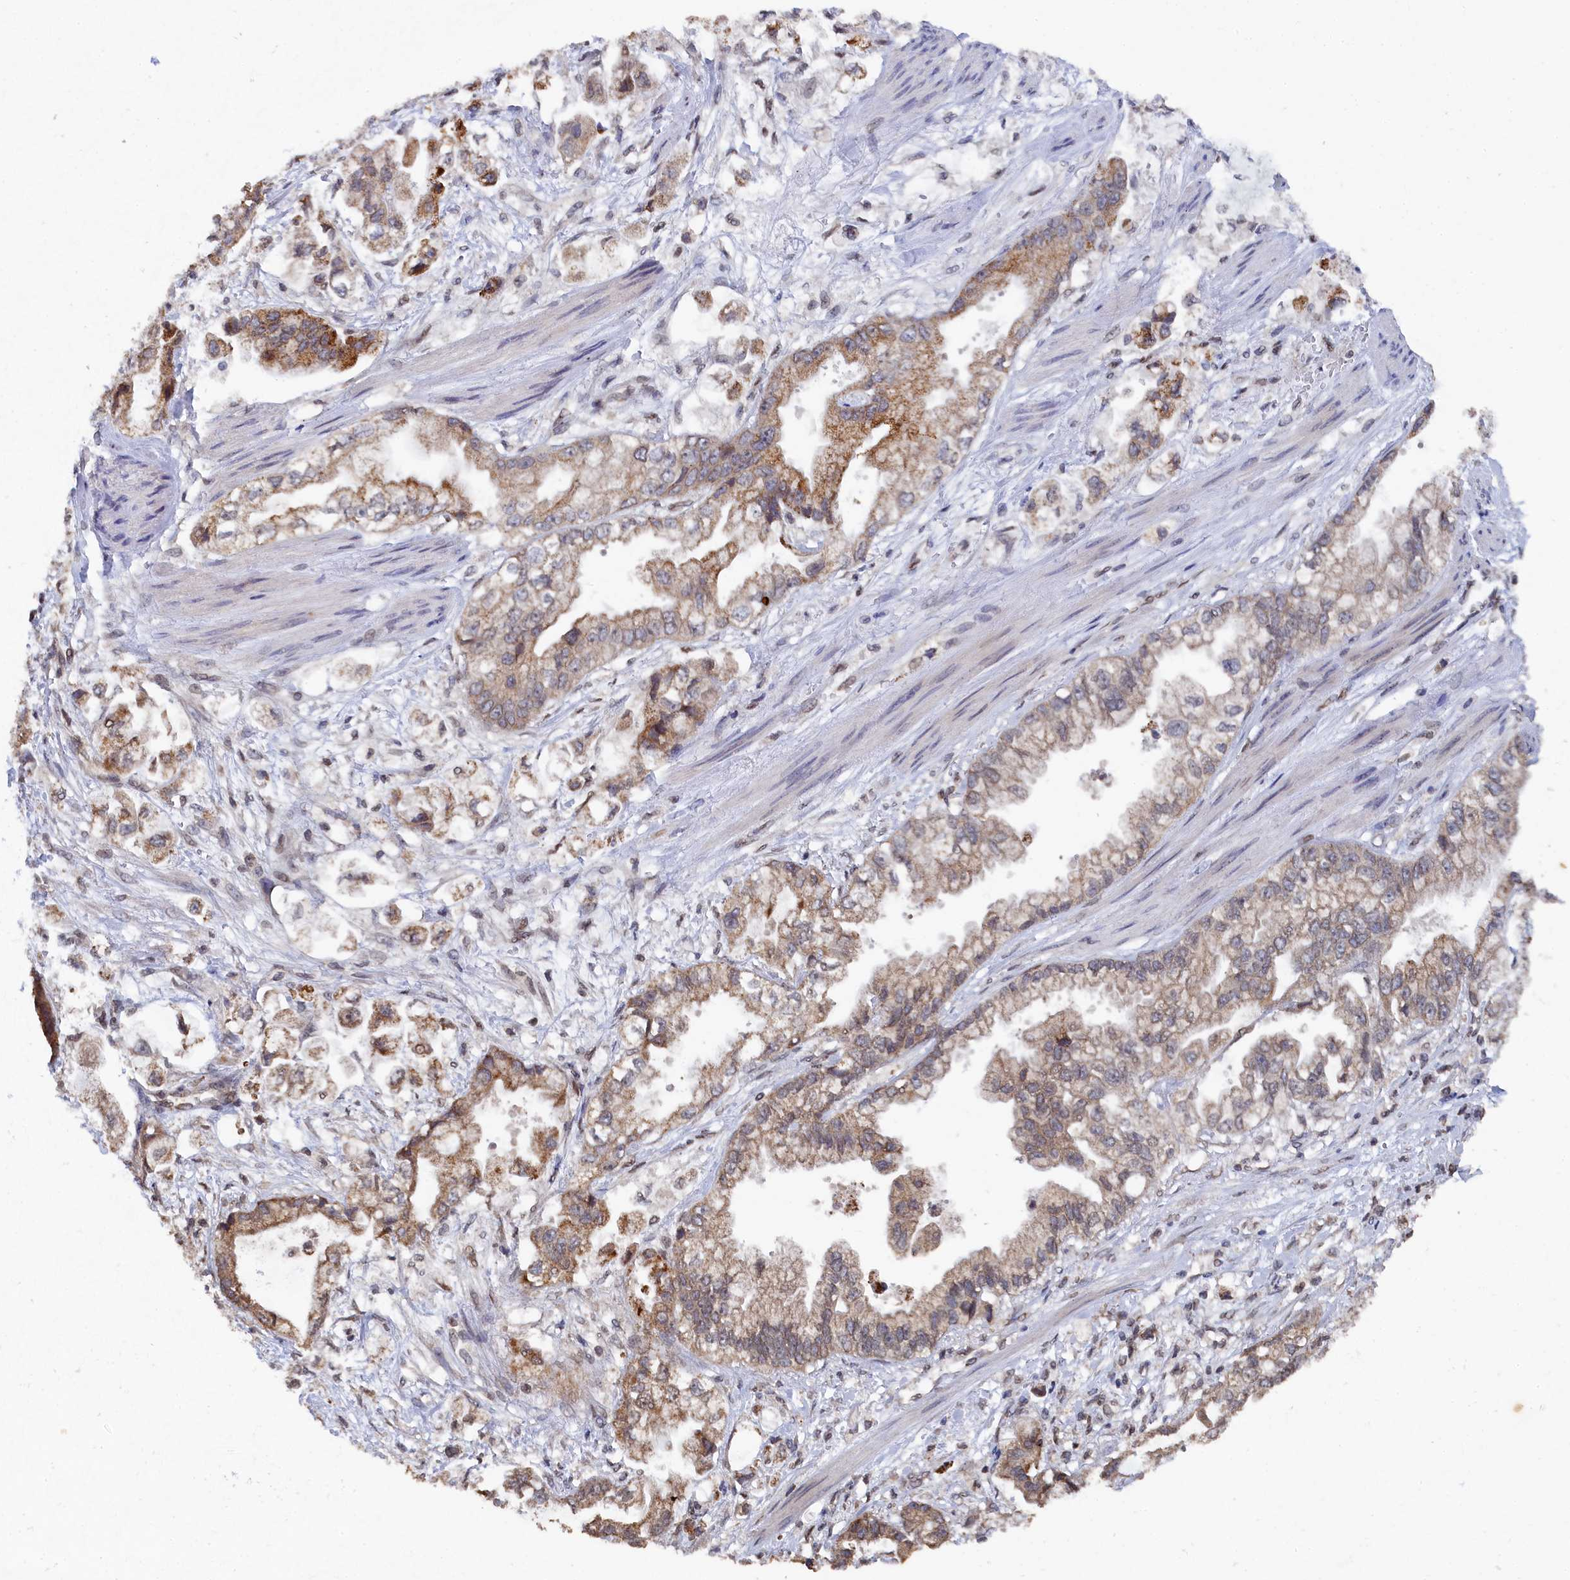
{"staining": {"intensity": "weak", "quantity": ">75%", "location": "cytoplasmic/membranous"}, "tissue": "stomach cancer", "cell_type": "Tumor cells", "image_type": "cancer", "snomed": [{"axis": "morphology", "description": "Adenocarcinoma, NOS"}, {"axis": "topography", "description": "Stomach"}], "caption": "A low amount of weak cytoplasmic/membranous expression is identified in about >75% of tumor cells in adenocarcinoma (stomach) tissue.", "gene": "ANKEF1", "patient": {"sex": "male", "age": 62}}